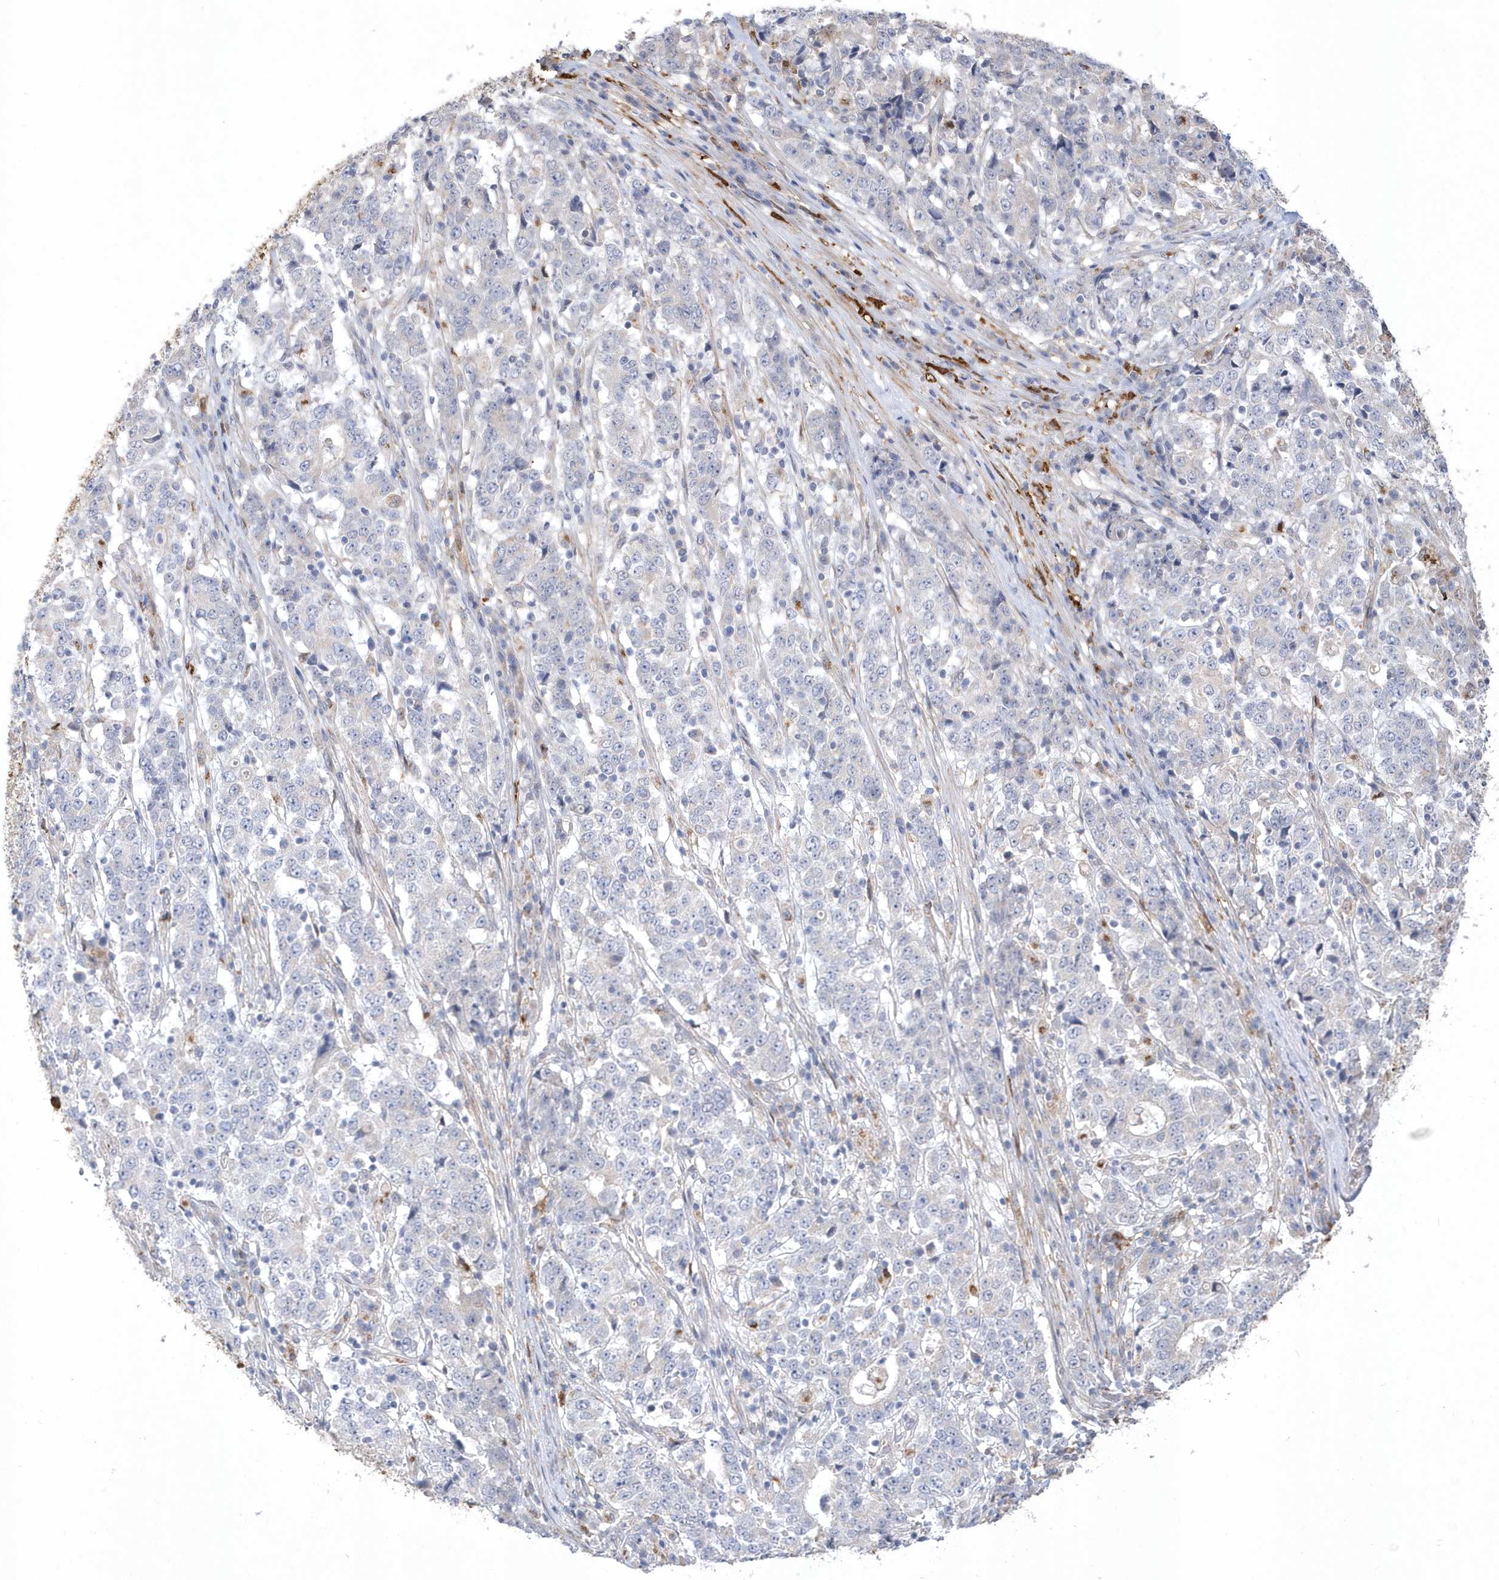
{"staining": {"intensity": "negative", "quantity": "none", "location": "none"}, "tissue": "stomach cancer", "cell_type": "Tumor cells", "image_type": "cancer", "snomed": [{"axis": "morphology", "description": "Adenocarcinoma, NOS"}, {"axis": "topography", "description": "Stomach"}], "caption": "The image displays no staining of tumor cells in stomach cancer (adenocarcinoma).", "gene": "TSPEAR", "patient": {"sex": "male", "age": 59}}